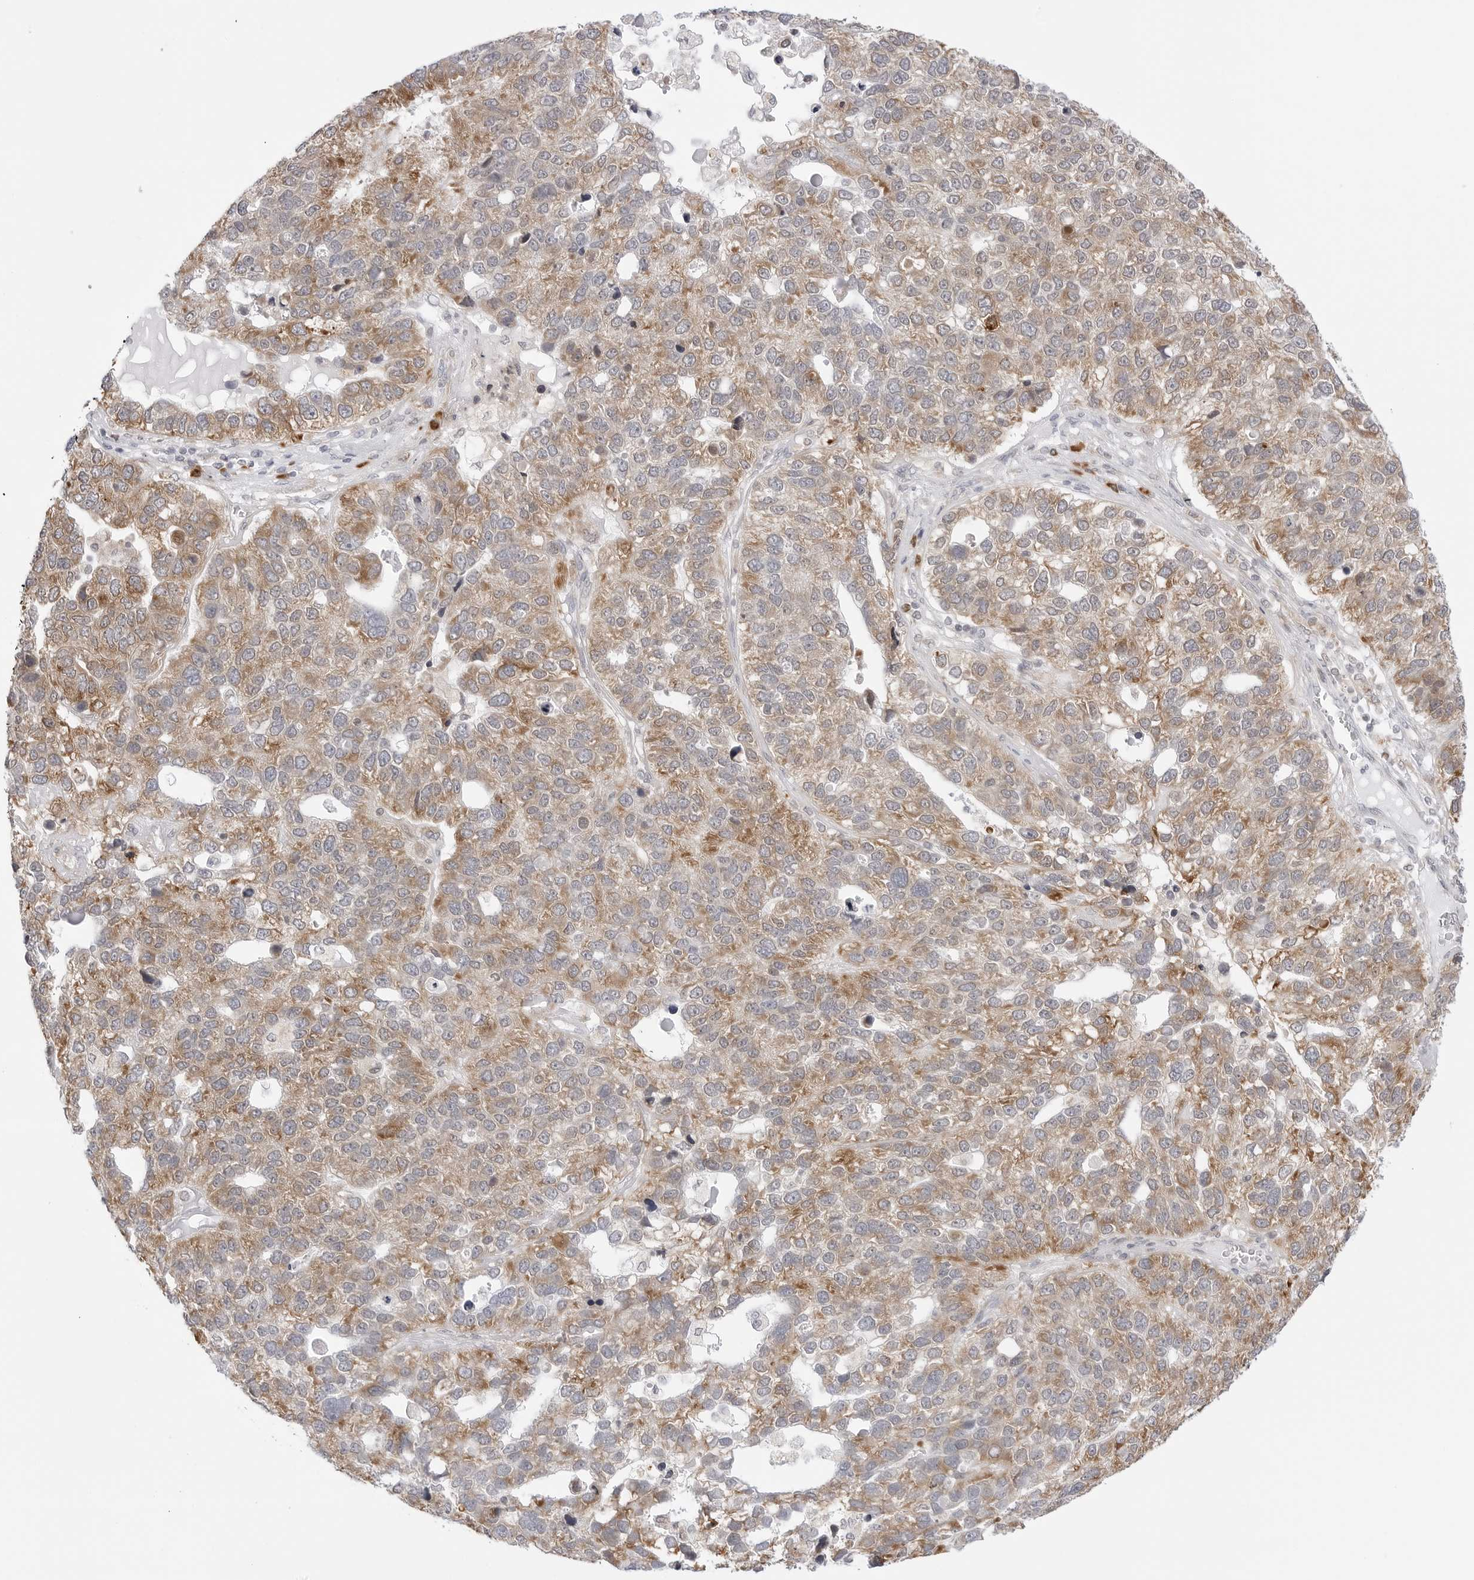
{"staining": {"intensity": "moderate", "quantity": ">75%", "location": "cytoplasmic/membranous"}, "tissue": "pancreatic cancer", "cell_type": "Tumor cells", "image_type": "cancer", "snomed": [{"axis": "morphology", "description": "Adenocarcinoma, NOS"}, {"axis": "topography", "description": "Pancreas"}], "caption": "This is a micrograph of immunohistochemistry staining of pancreatic cancer (adenocarcinoma), which shows moderate staining in the cytoplasmic/membranous of tumor cells.", "gene": "RPN1", "patient": {"sex": "female", "age": 61}}